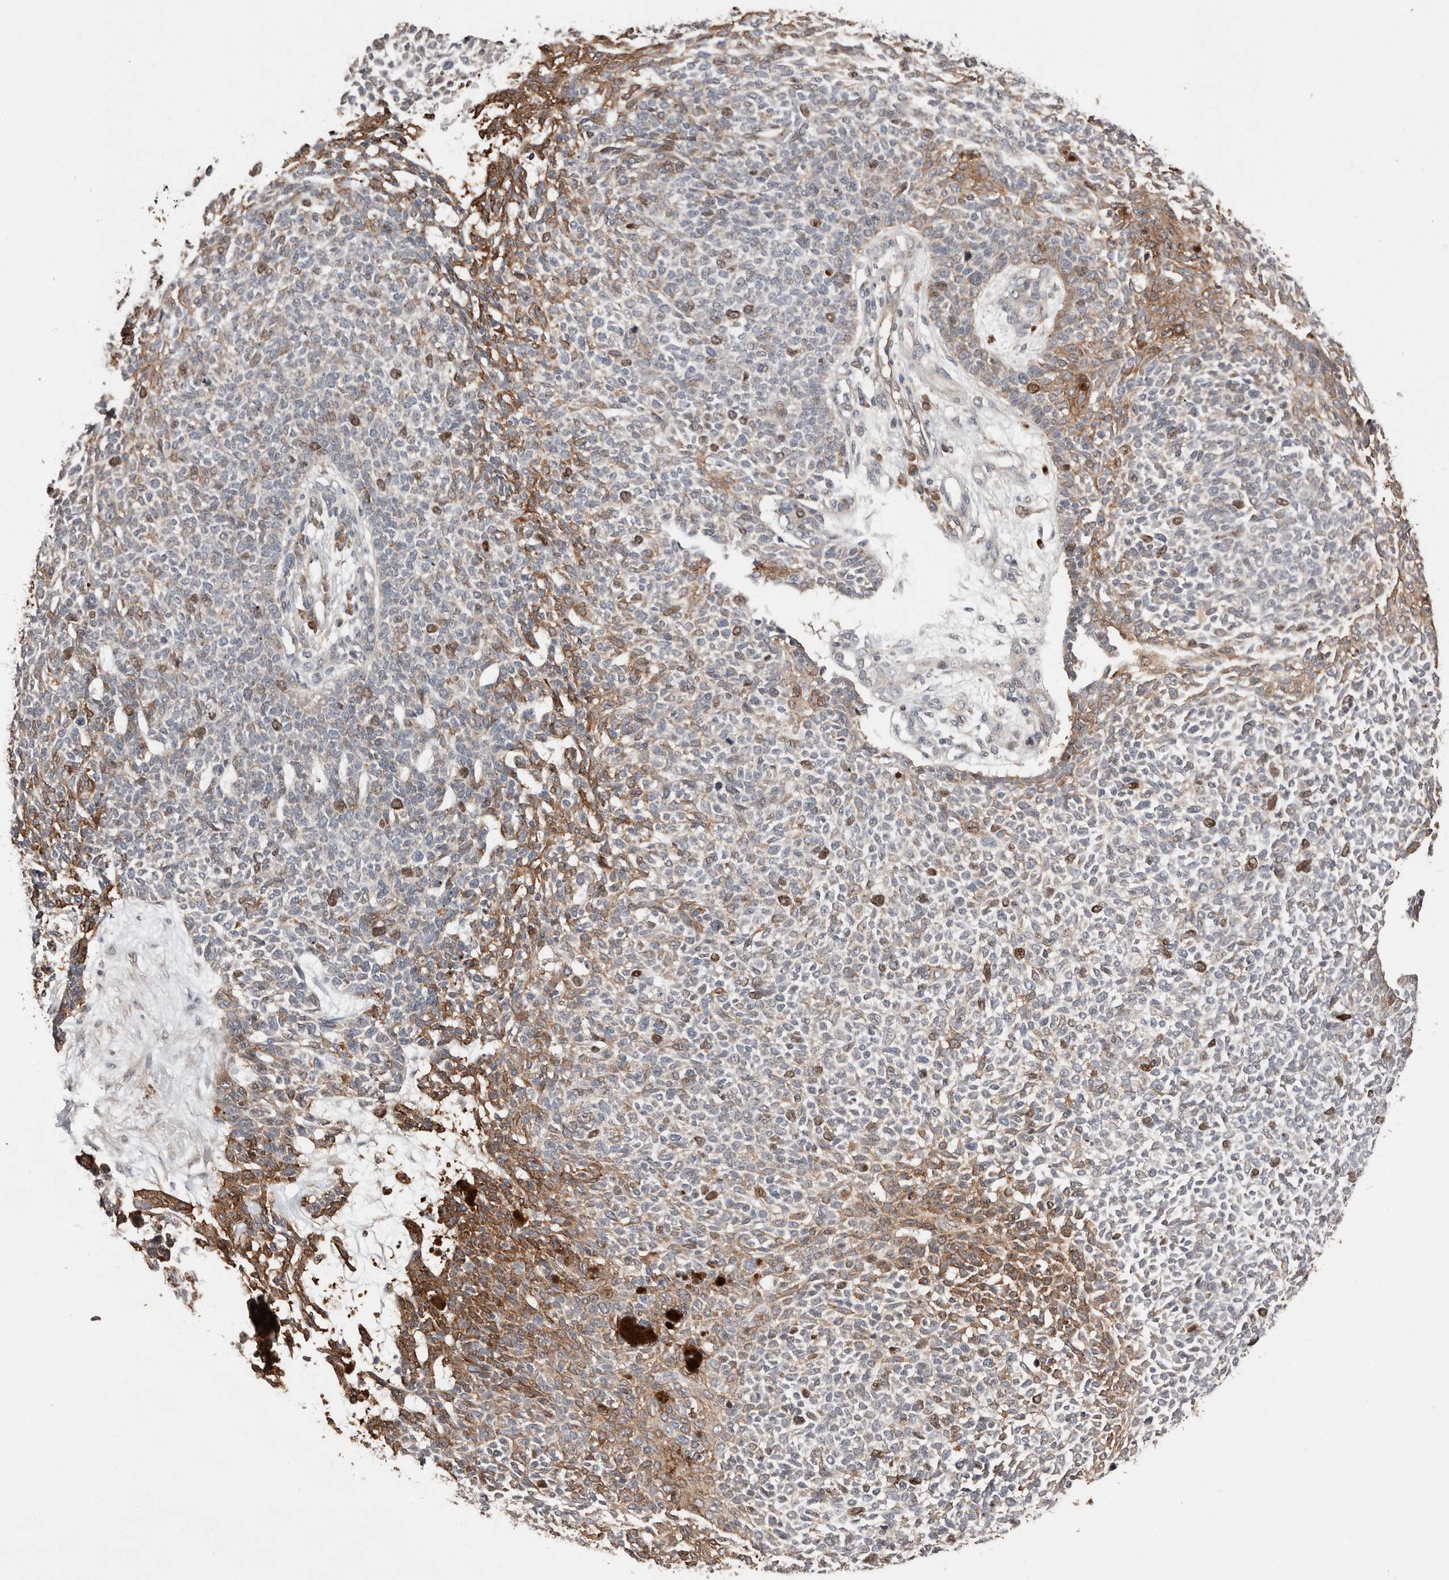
{"staining": {"intensity": "moderate", "quantity": "25%-75%", "location": "cytoplasmic/membranous,nuclear"}, "tissue": "skin cancer", "cell_type": "Tumor cells", "image_type": "cancer", "snomed": [{"axis": "morphology", "description": "Basal cell carcinoma"}, {"axis": "topography", "description": "Skin"}], "caption": "The immunohistochemical stain labels moderate cytoplasmic/membranous and nuclear positivity in tumor cells of basal cell carcinoma (skin) tissue.", "gene": "SMYD4", "patient": {"sex": "female", "age": 84}}